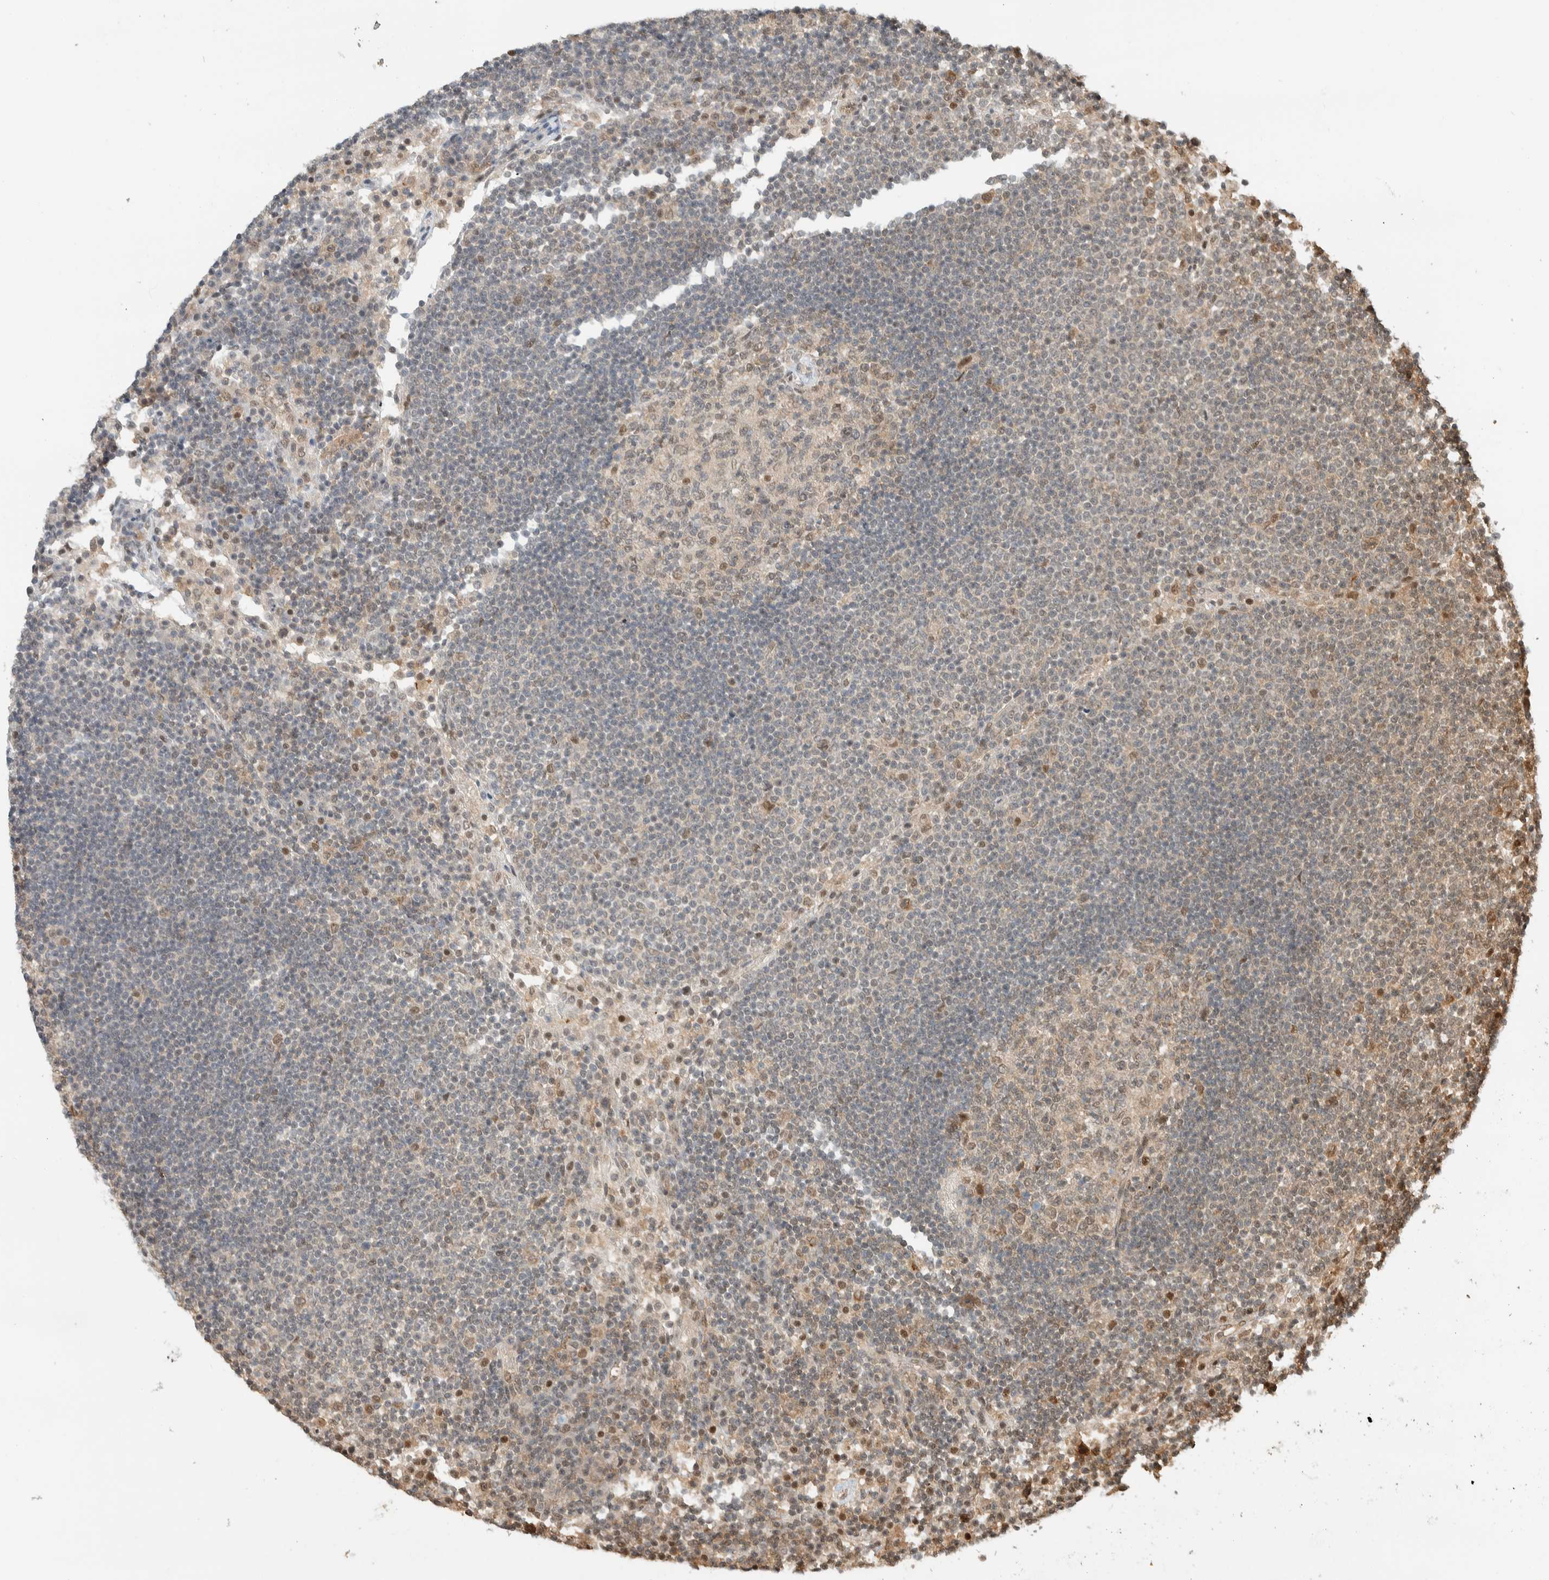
{"staining": {"intensity": "moderate", "quantity": "25%-75%", "location": "cytoplasmic/membranous,nuclear"}, "tissue": "lymph node", "cell_type": "Germinal center cells", "image_type": "normal", "snomed": [{"axis": "morphology", "description": "Normal tissue, NOS"}, {"axis": "topography", "description": "Lymph node"}], "caption": "Immunohistochemistry of unremarkable lymph node reveals medium levels of moderate cytoplasmic/membranous,nuclear staining in approximately 25%-75% of germinal center cells. (DAB (3,3'-diaminobenzidine) = brown stain, brightfield microscopy at high magnification).", "gene": "ZBTB2", "patient": {"sex": "female", "age": 53}}